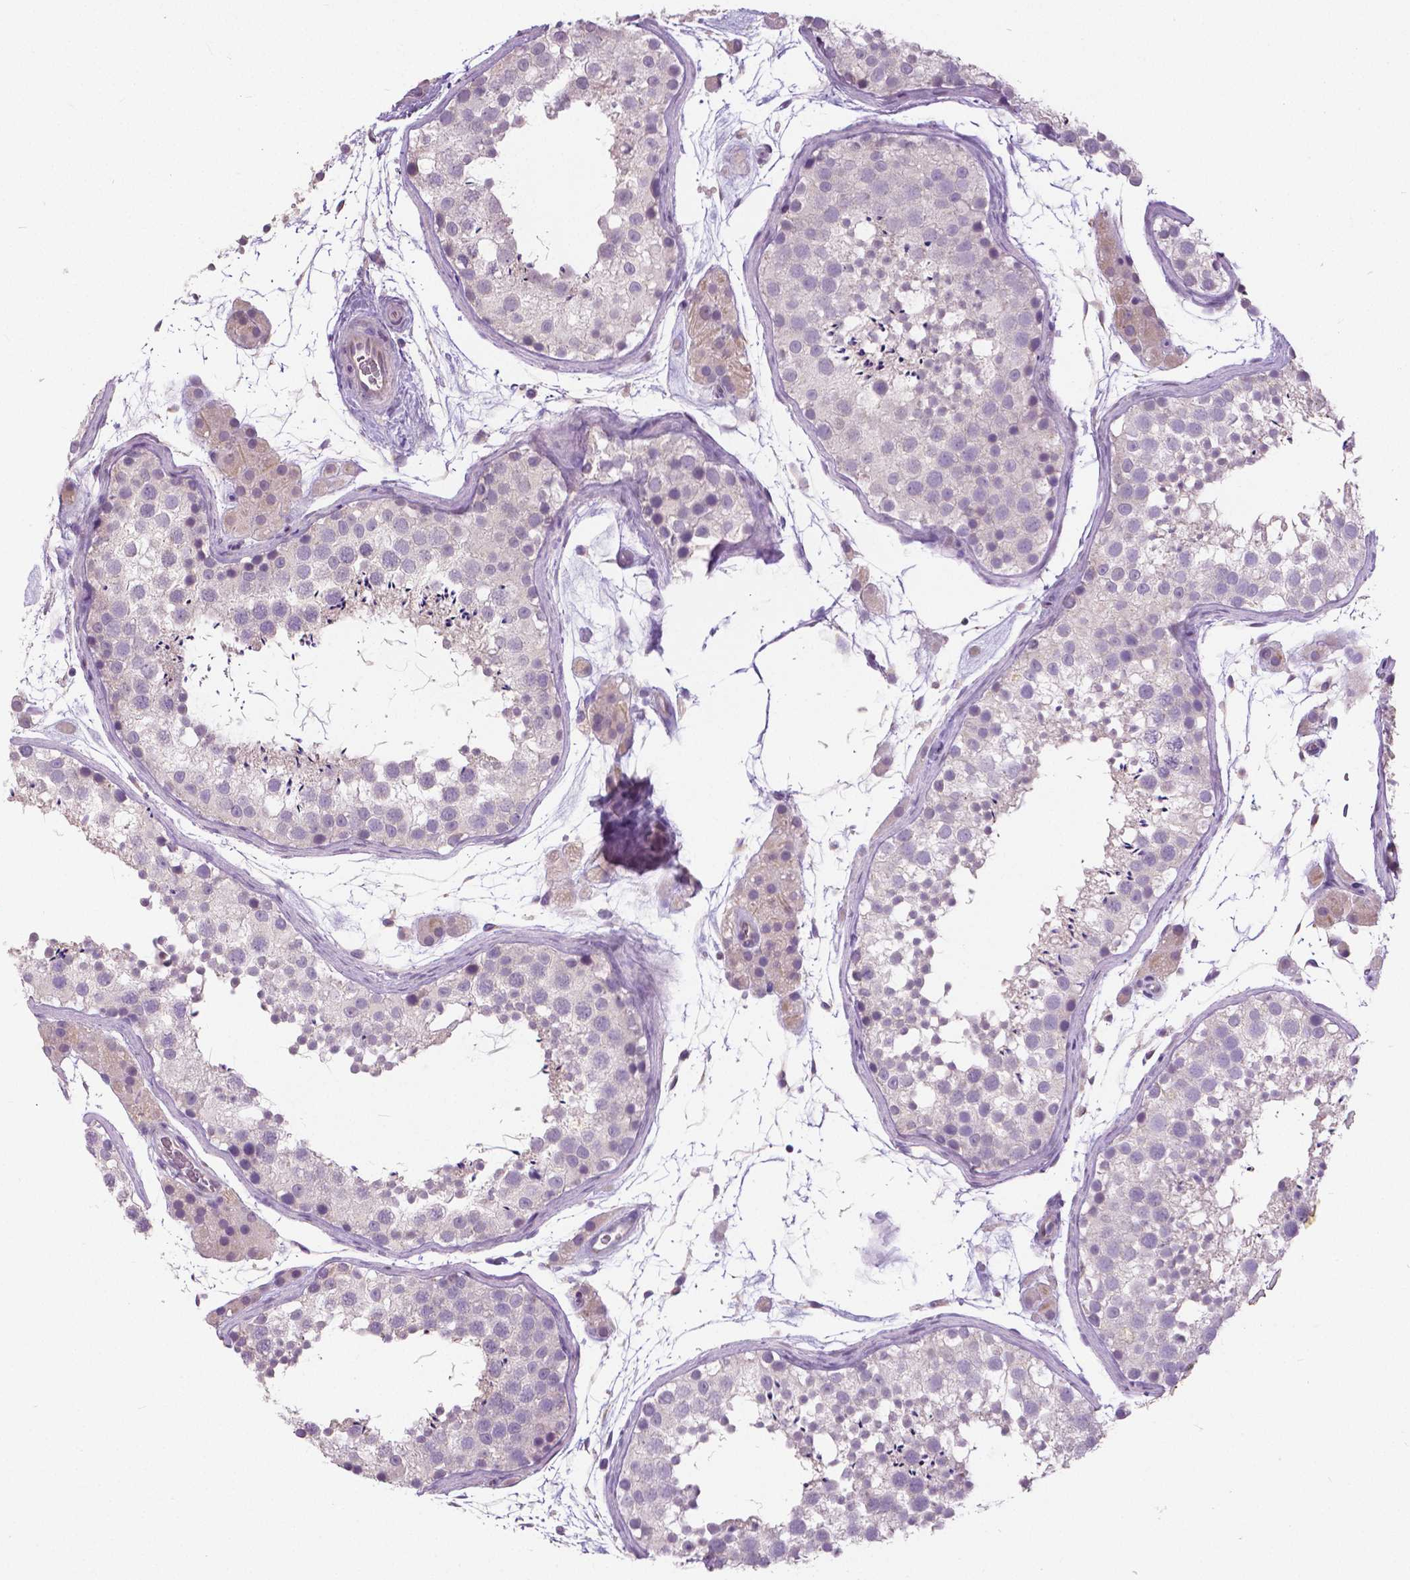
{"staining": {"intensity": "negative", "quantity": "none", "location": "none"}, "tissue": "testis", "cell_type": "Cells in seminiferous ducts", "image_type": "normal", "snomed": [{"axis": "morphology", "description": "Normal tissue, NOS"}, {"axis": "topography", "description": "Testis"}], "caption": "Immunohistochemical staining of normal testis displays no significant positivity in cells in seminiferous ducts.", "gene": "FOXA1", "patient": {"sex": "male", "age": 41}}